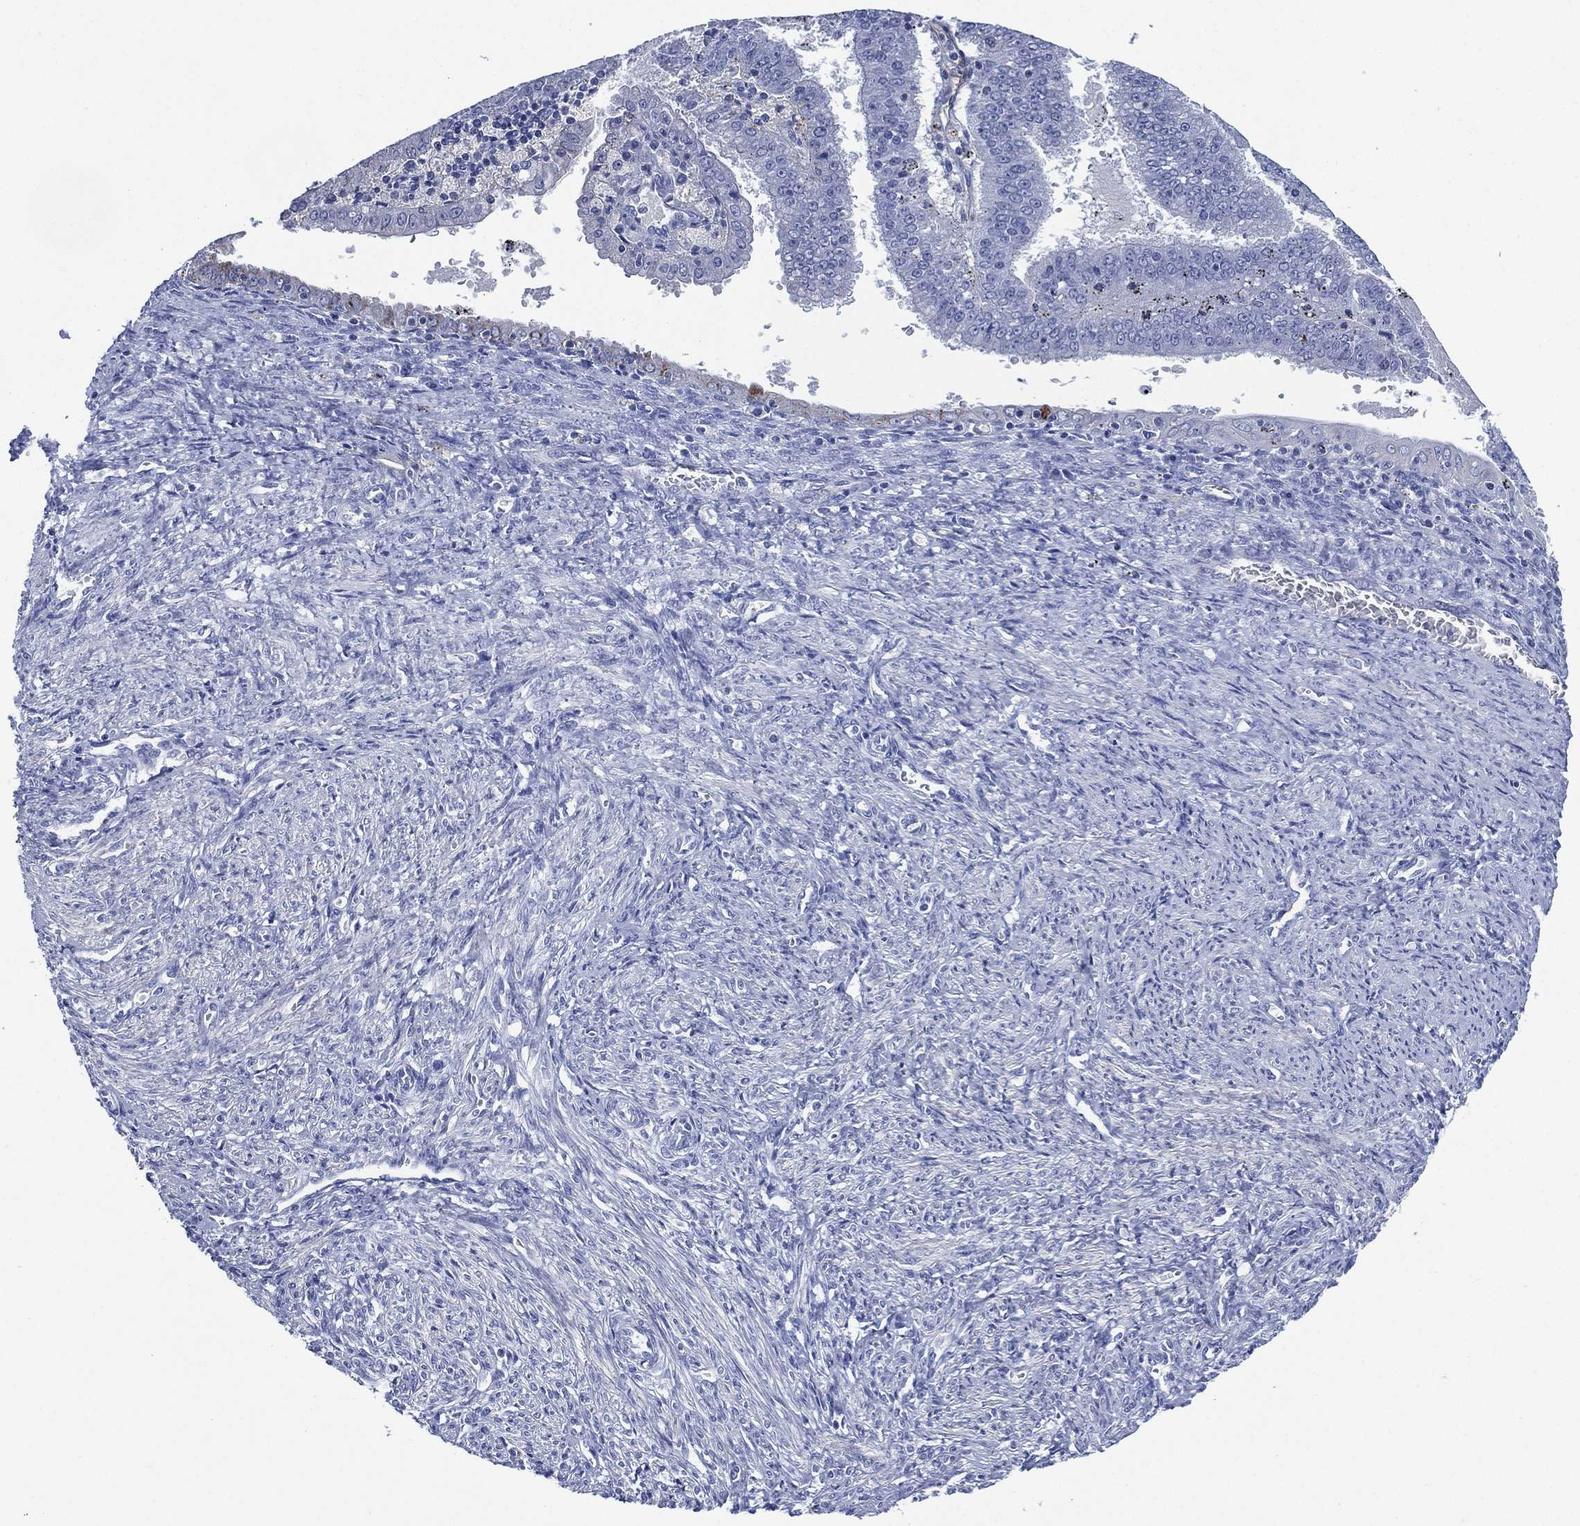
{"staining": {"intensity": "negative", "quantity": "none", "location": "none"}, "tissue": "endometrial cancer", "cell_type": "Tumor cells", "image_type": "cancer", "snomed": [{"axis": "morphology", "description": "Adenocarcinoma, NOS"}, {"axis": "topography", "description": "Endometrium"}], "caption": "Tumor cells are negative for brown protein staining in adenocarcinoma (endometrial).", "gene": "C5orf46", "patient": {"sex": "female", "age": 66}}